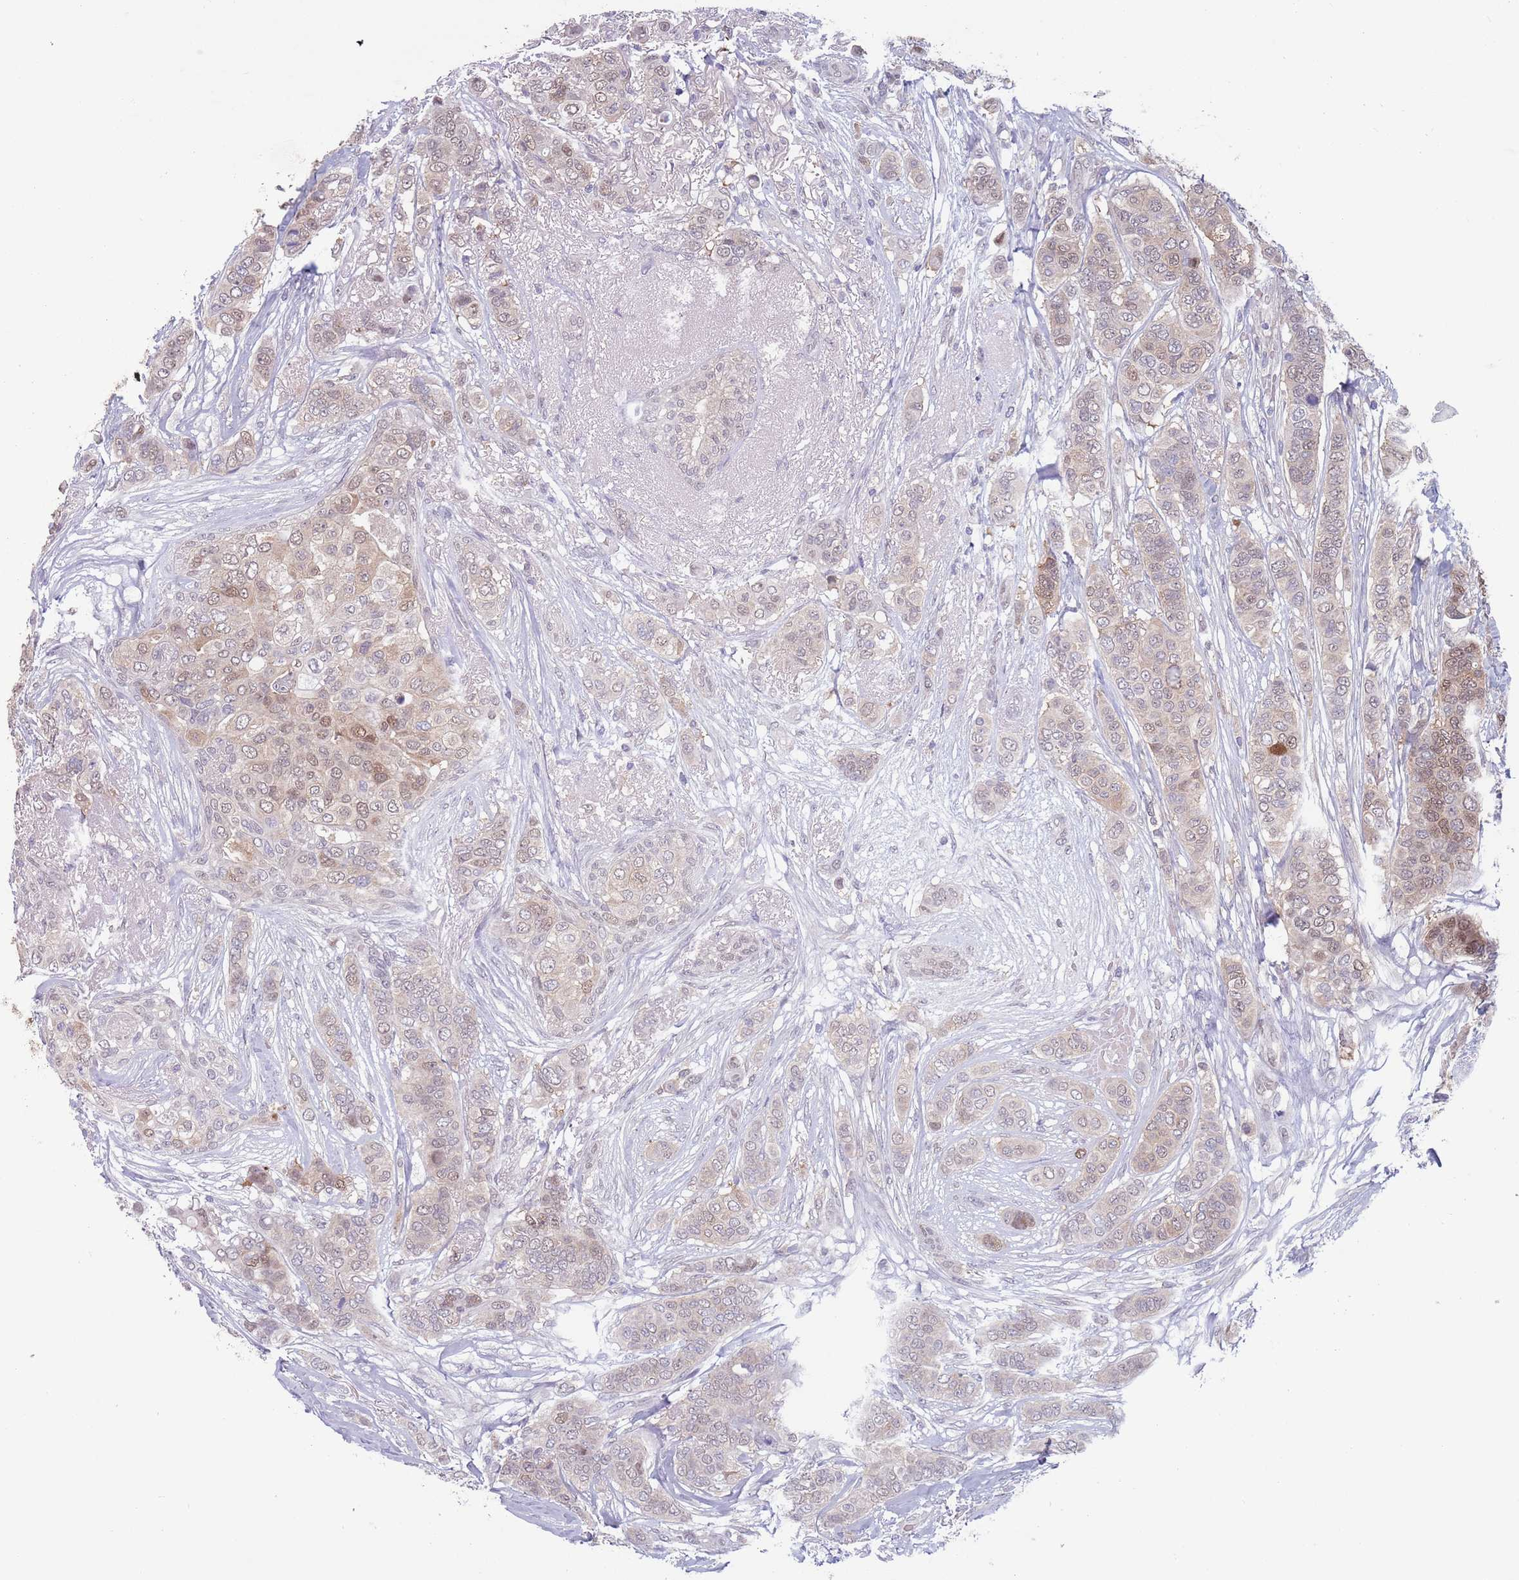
{"staining": {"intensity": "weak", "quantity": "25%-75%", "location": "nuclear"}, "tissue": "breast cancer", "cell_type": "Tumor cells", "image_type": "cancer", "snomed": [{"axis": "morphology", "description": "Lobular carcinoma"}, {"axis": "topography", "description": "Breast"}], "caption": "This image reveals immunohistochemistry staining of human breast cancer, with low weak nuclear positivity in approximately 25%-75% of tumor cells.", "gene": "CLNS1A", "patient": {"sex": "female", "age": 51}}